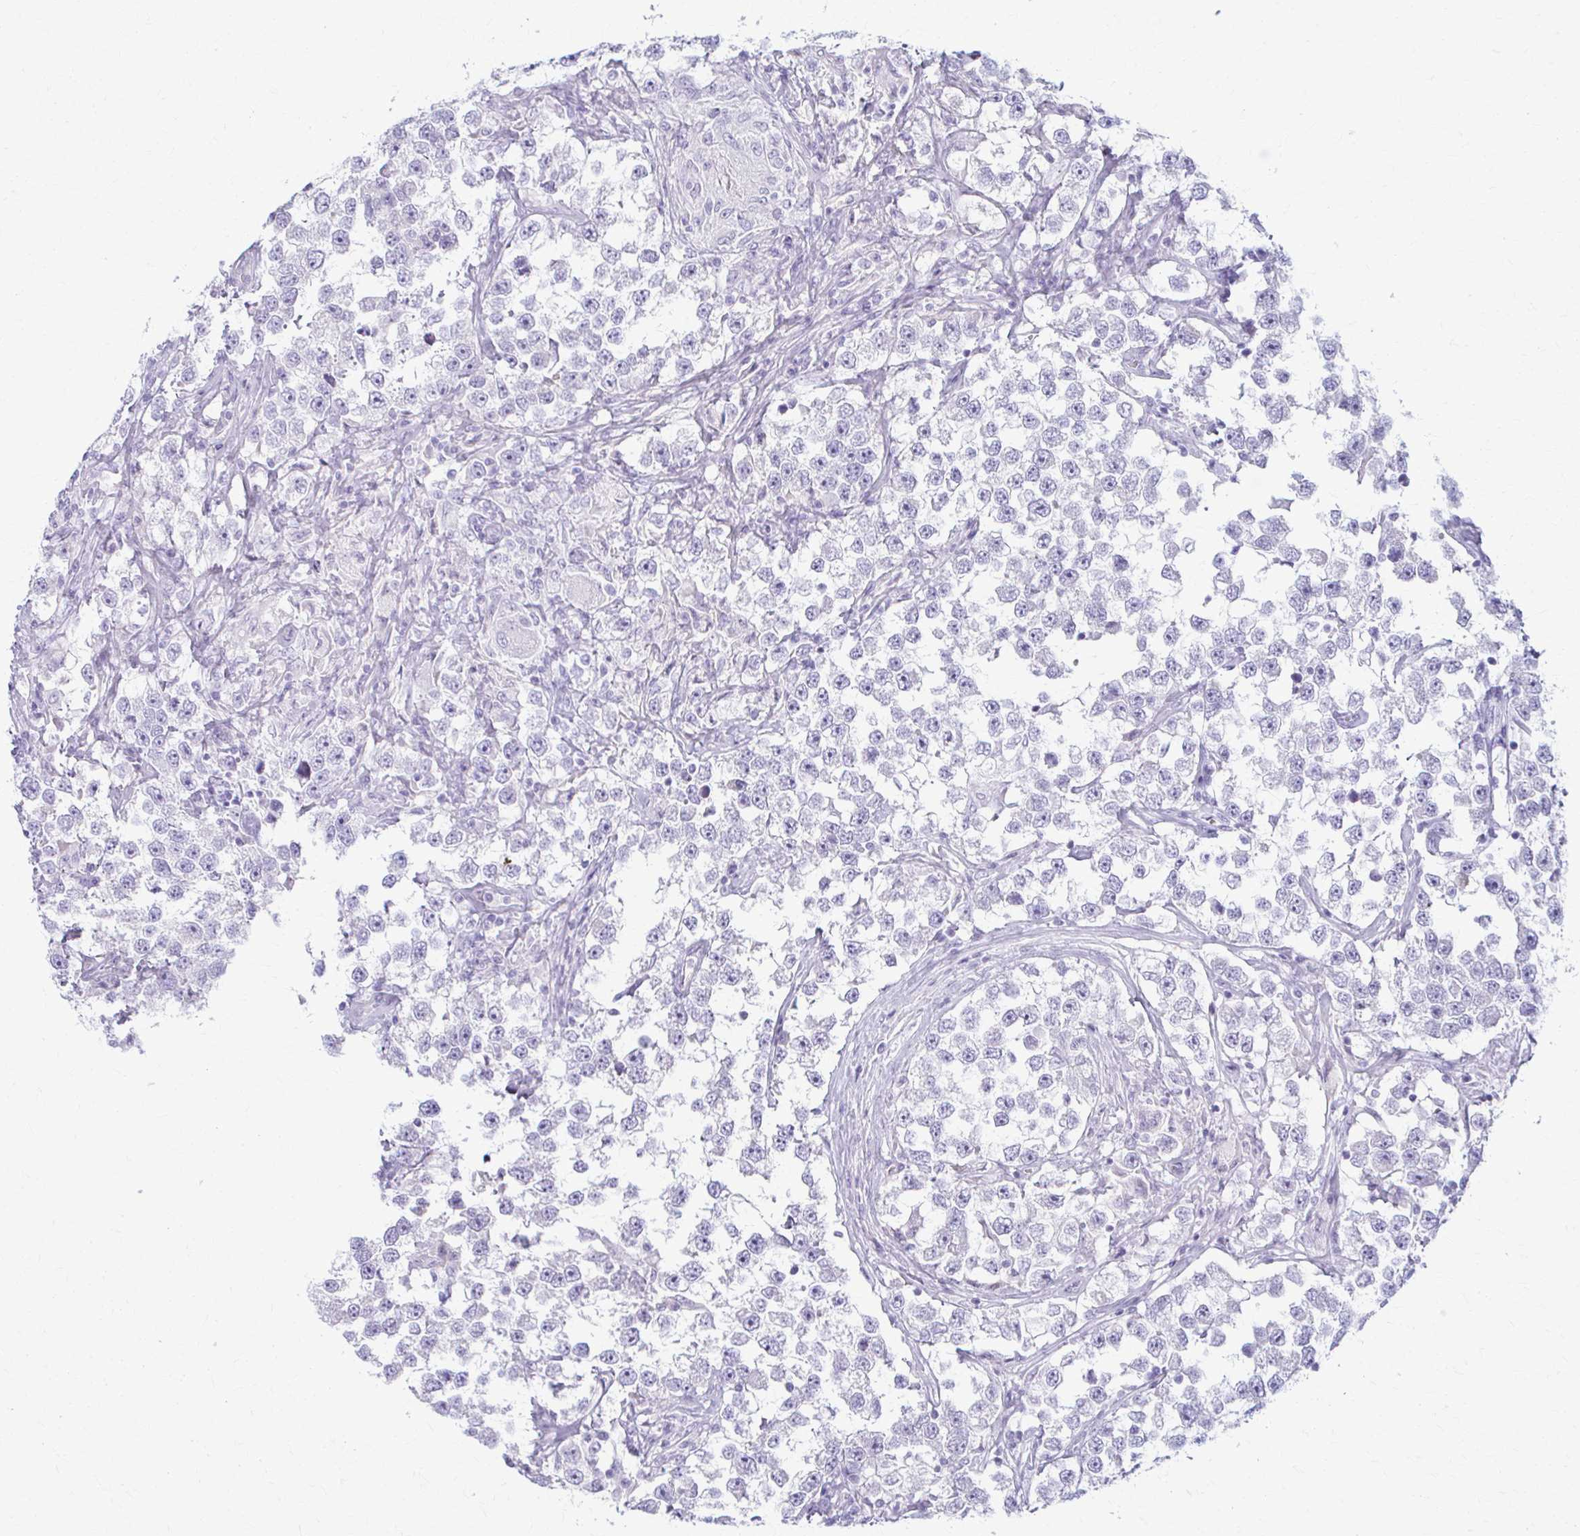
{"staining": {"intensity": "negative", "quantity": "none", "location": "none"}, "tissue": "testis cancer", "cell_type": "Tumor cells", "image_type": "cancer", "snomed": [{"axis": "morphology", "description": "Seminoma, NOS"}, {"axis": "topography", "description": "Testis"}], "caption": "There is no significant staining in tumor cells of testis seminoma.", "gene": "PRKRA", "patient": {"sex": "male", "age": 46}}